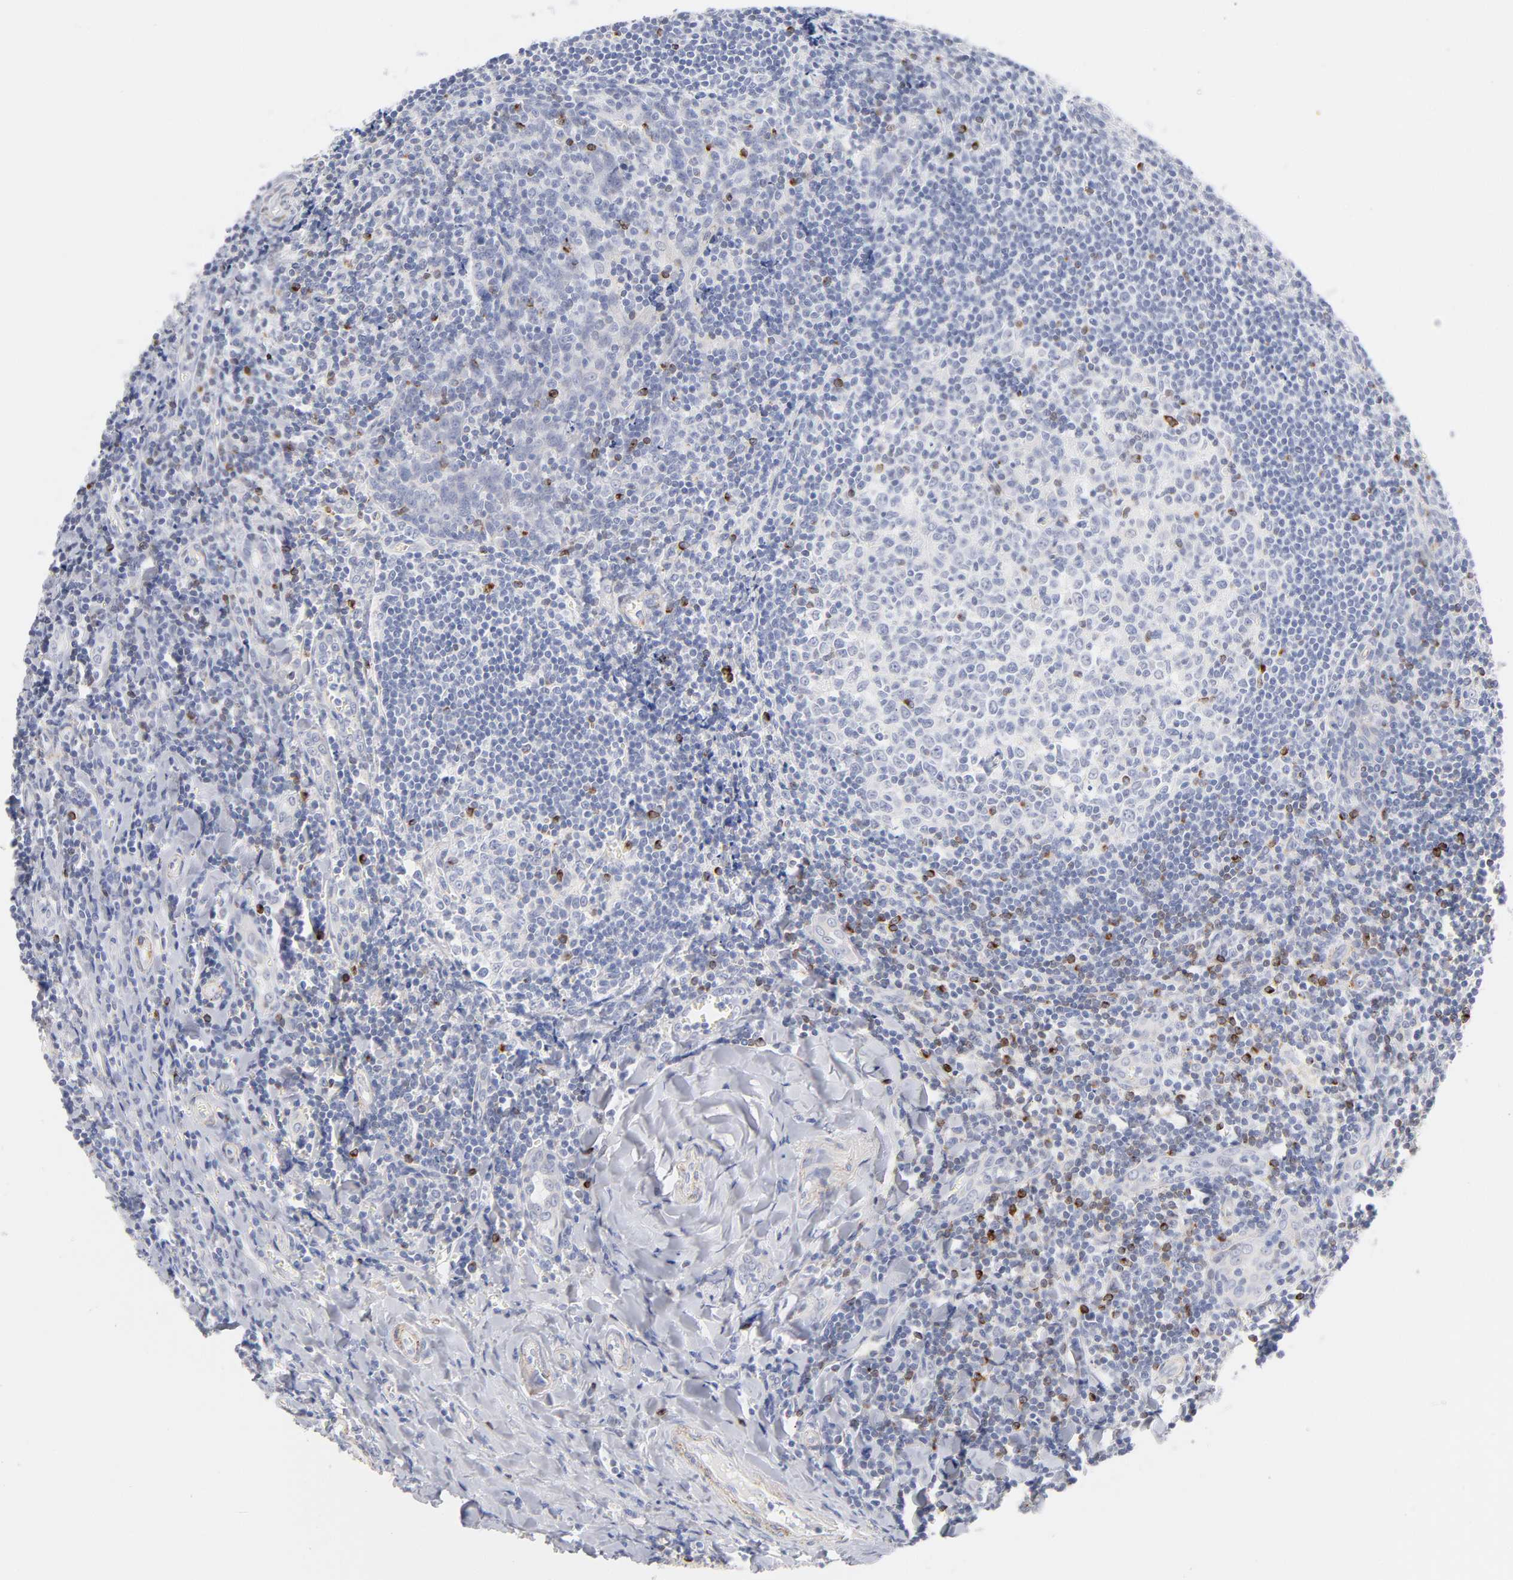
{"staining": {"intensity": "negative", "quantity": "none", "location": "none"}, "tissue": "tonsil", "cell_type": "Germinal center cells", "image_type": "normal", "snomed": [{"axis": "morphology", "description": "Normal tissue, NOS"}, {"axis": "topography", "description": "Tonsil"}], "caption": "This is an immunohistochemistry (IHC) micrograph of normal human tonsil. There is no expression in germinal center cells.", "gene": "MID1", "patient": {"sex": "male", "age": 20}}